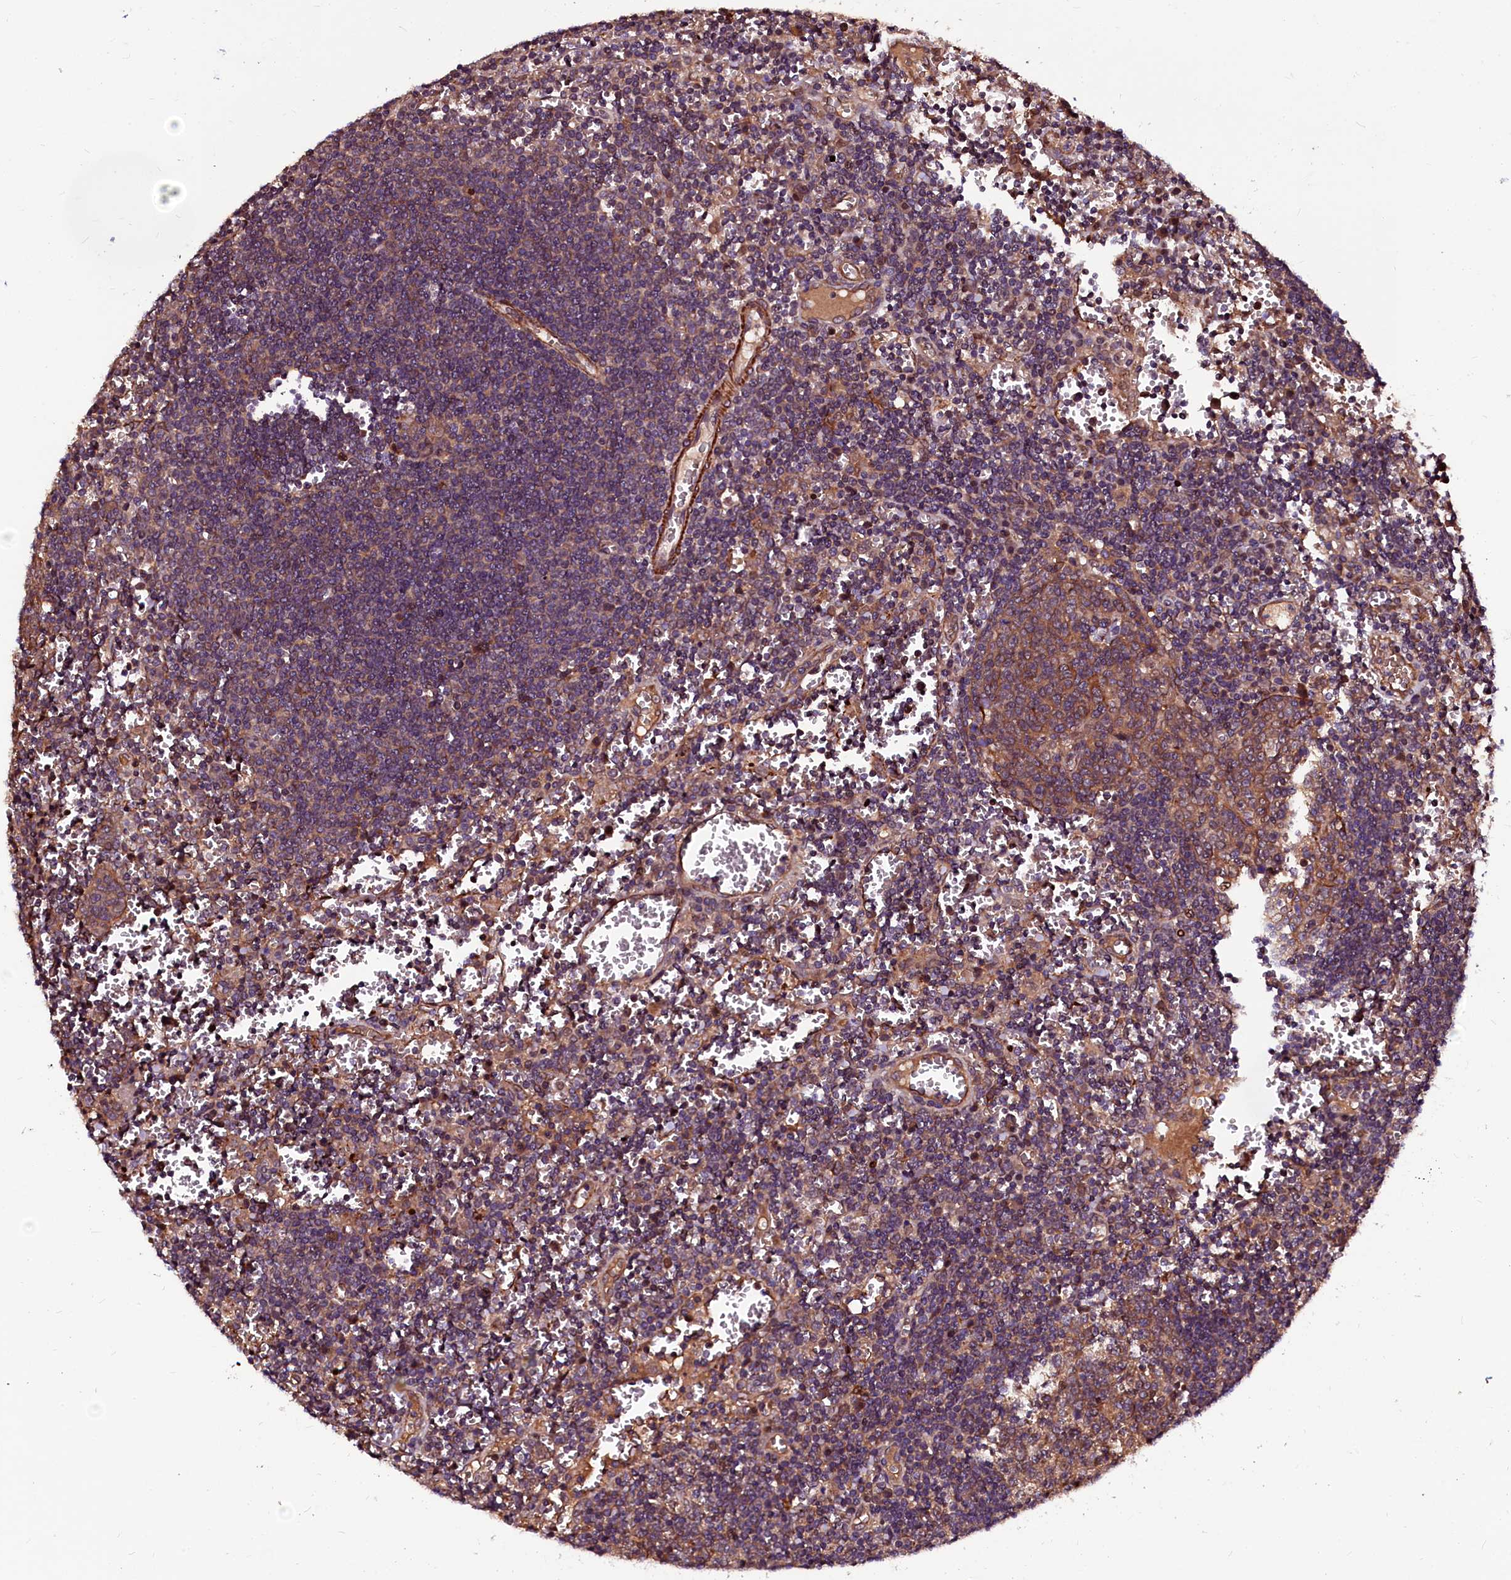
{"staining": {"intensity": "moderate", "quantity": ">75%", "location": "cytoplasmic/membranous"}, "tissue": "lymph node", "cell_type": "Germinal center cells", "image_type": "normal", "snomed": [{"axis": "morphology", "description": "Normal tissue, NOS"}, {"axis": "topography", "description": "Lymph node"}], "caption": "Protein expression analysis of normal lymph node shows moderate cytoplasmic/membranous positivity in about >75% of germinal center cells.", "gene": "N4BP1", "patient": {"sex": "female", "age": 73}}